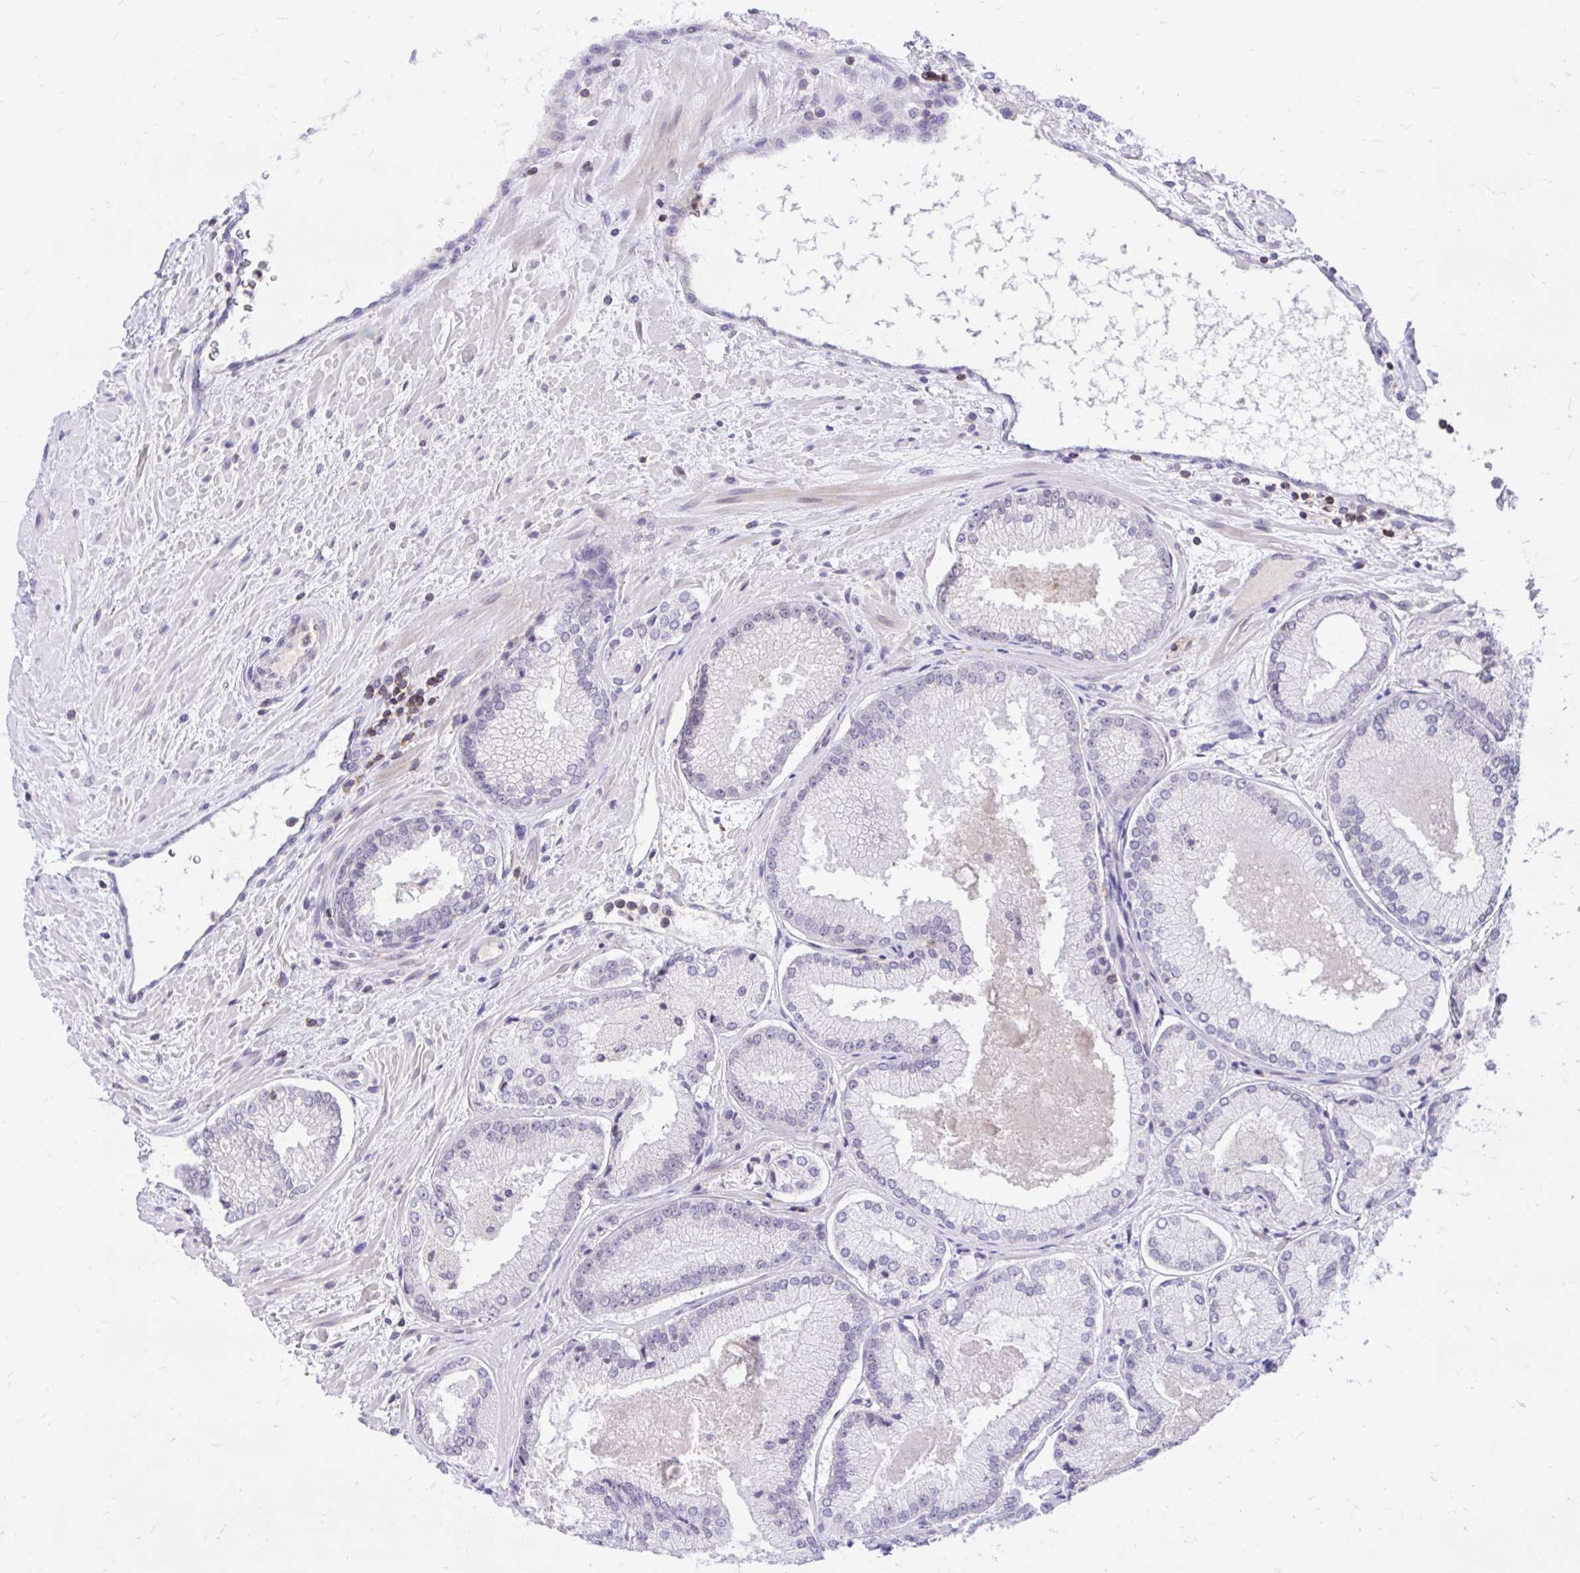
{"staining": {"intensity": "negative", "quantity": "none", "location": "none"}, "tissue": "prostate cancer", "cell_type": "Tumor cells", "image_type": "cancer", "snomed": [{"axis": "morphology", "description": "Adenocarcinoma, High grade"}, {"axis": "topography", "description": "Prostate"}], "caption": "This is an IHC photomicrograph of human prostate adenocarcinoma (high-grade). There is no staining in tumor cells.", "gene": "CXCL8", "patient": {"sex": "male", "age": 73}}